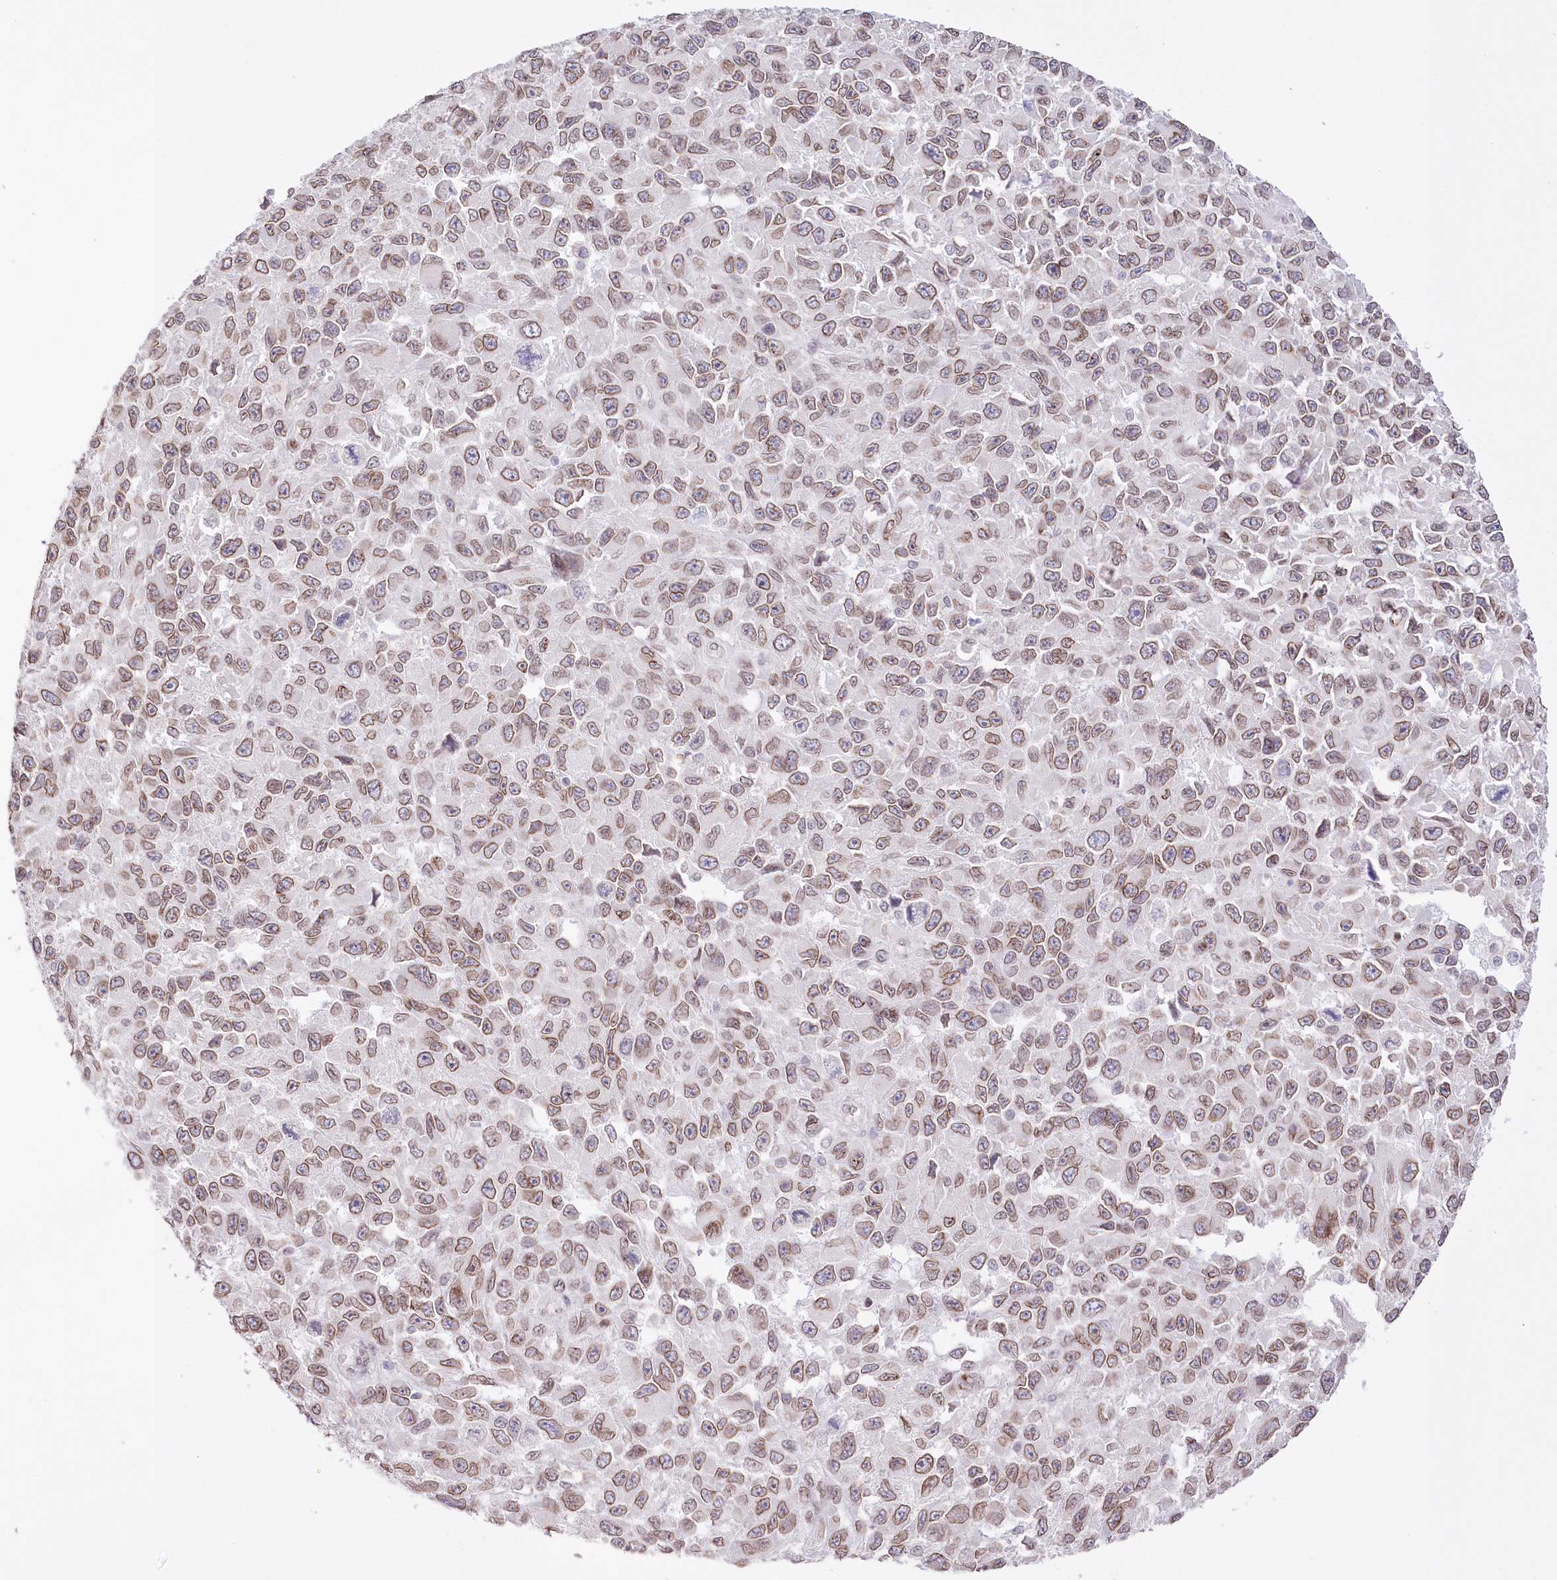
{"staining": {"intensity": "moderate", "quantity": ">75%", "location": "cytoplasmic/membranous,nuclear"}, "tissue": "melanoma", "cell_type": "Tumor cells", "image_type": "cancer", "snomed": [{"axis": "morphology", "description": "Malignant melanoma, NOS"}, {"axis": "topography", "description": "Skin"}], "caption": "Moderate cytoplasmic/membranous and nuclear protein staining is seen in approximately >75% of tumor cells in malignant melanoma.", "gene": "SLC39A10", "patient": {"sex": "female", "age": 96}}